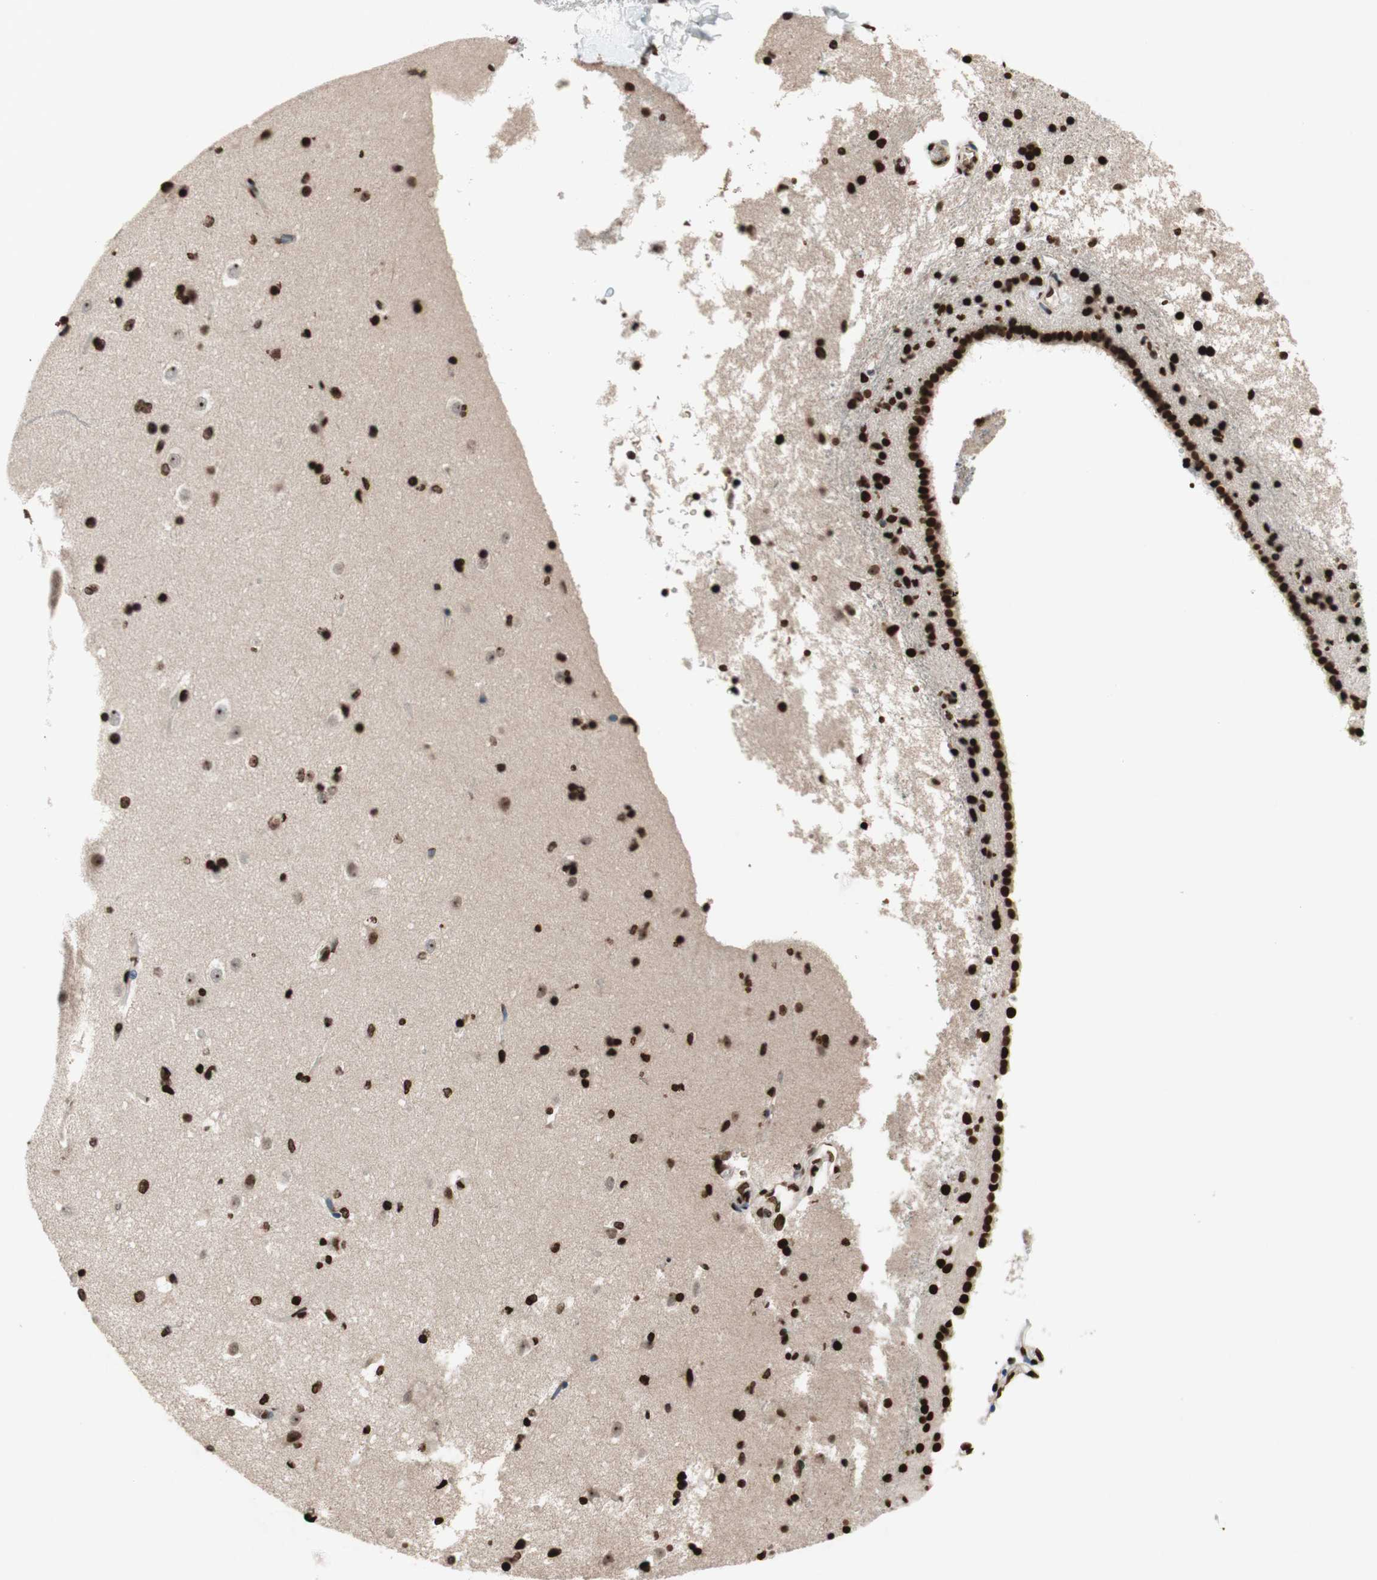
{"staining": {"intensity": "strong", "quantity": ">75%", "location": "nuclear"}, "tissue": "caudate", "cell_type": "Glial cells", "image_type": "normal", "snomed": [{"axis": "morphology", "description": "Normal tissue, NOS"}, {"axis": "topography", "description": "Lateral ventricle wall"}], "caption": "This is a micrograph of immunohistochemistry staining of unremarkable caudate, which shows strong staining in the nuclear of glial cells.", "gene": "NCOA3", "patient": {"sex": "female", "age": 19}}